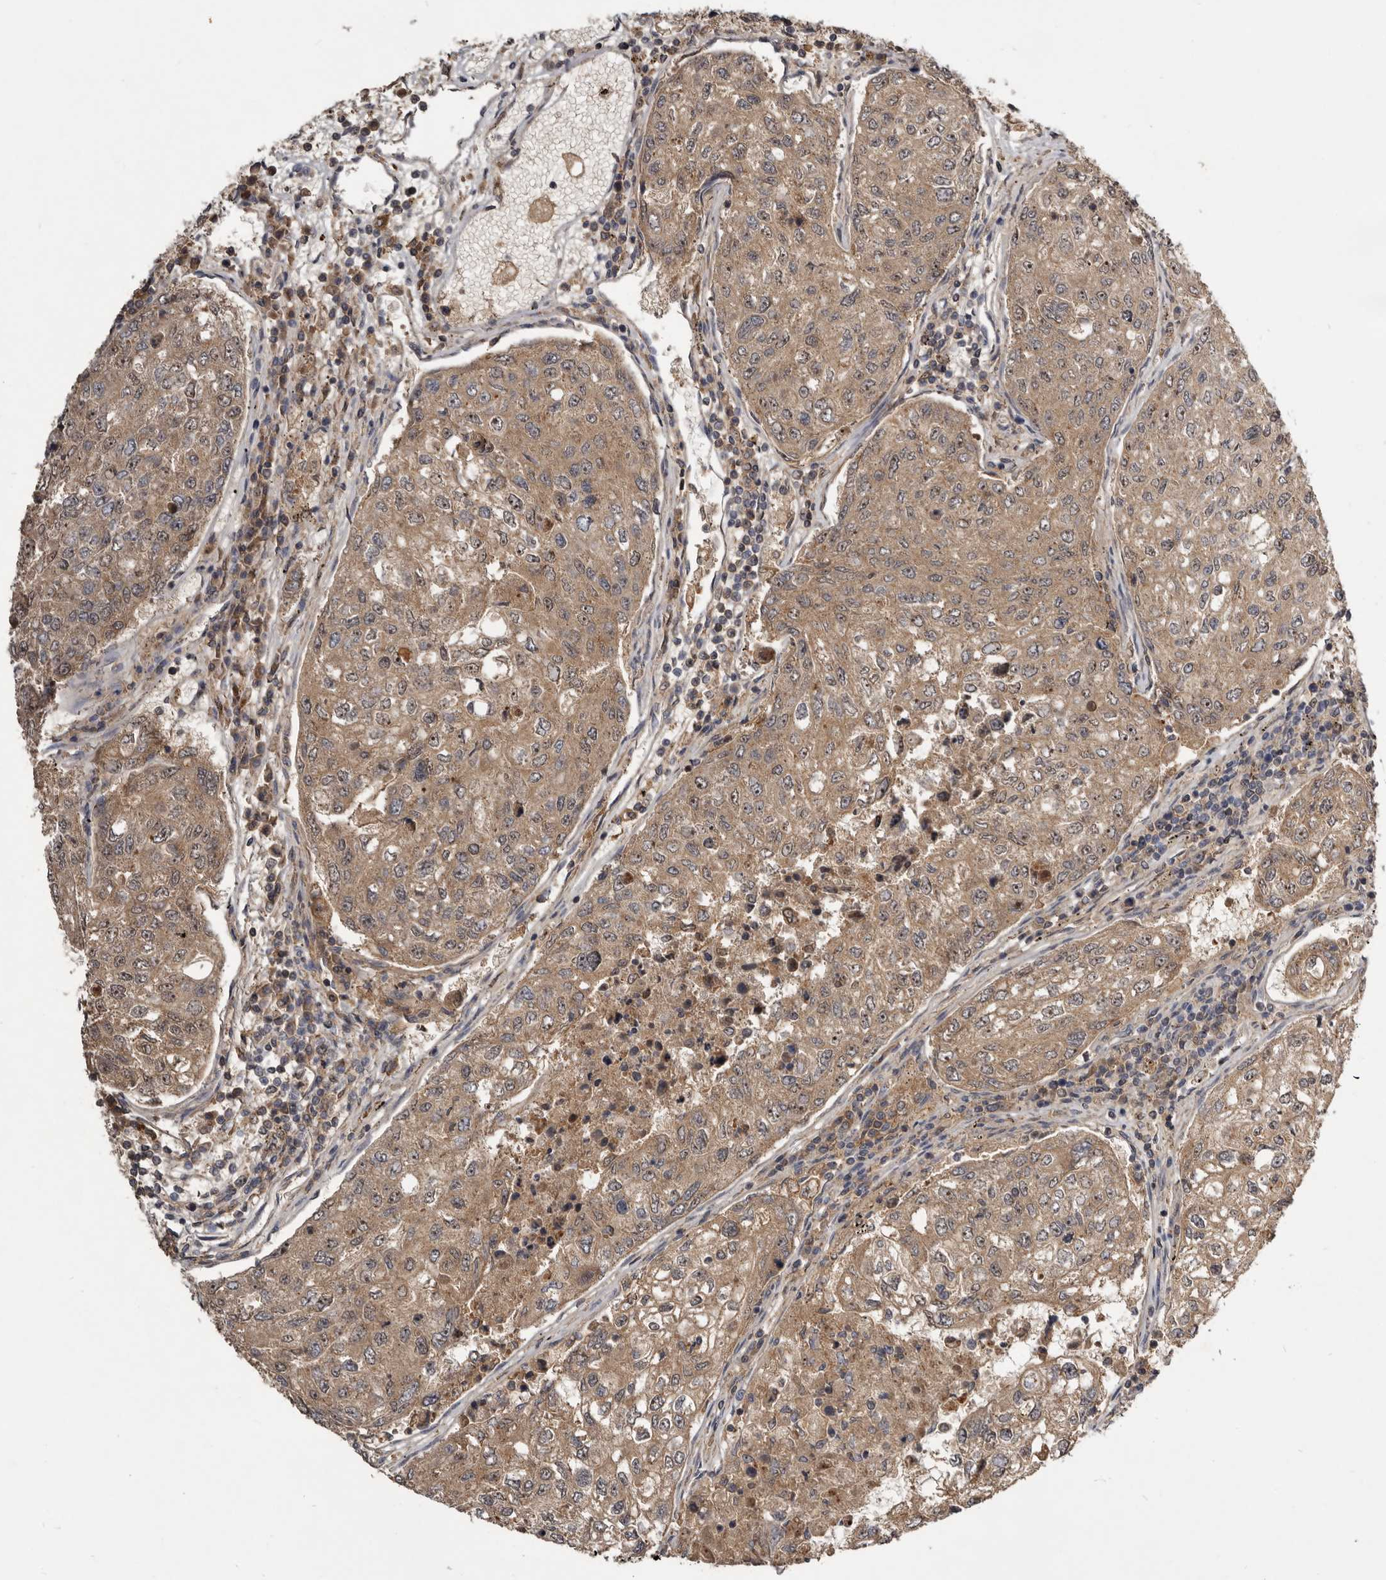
{"staining": {"intensity": "moderate", "quantity": ">75%", "location": "cytoplasmic/membranous,nuclear"}, "tissue": "urothelial cancer", "cell_type": "Tumor cells", "image_type": "cancer", "snomed": [{"axis": "morphology", "description": "Urothelial carcinoma, High grade"}, {"axis": "topography", "description": "Lymph node"}, {"axis": "topography", "description": "Urinary bladder"}], "caption": "Urothelial carcinoma (high-grade) tissue demonstrates moderate cytoplasmic/membranous and nuclear staining in about >75% of tumor cells, visualized by immunohistochemistry.", "gene": "TTC39A", "patient": {"sex": "male", "age": 51}}